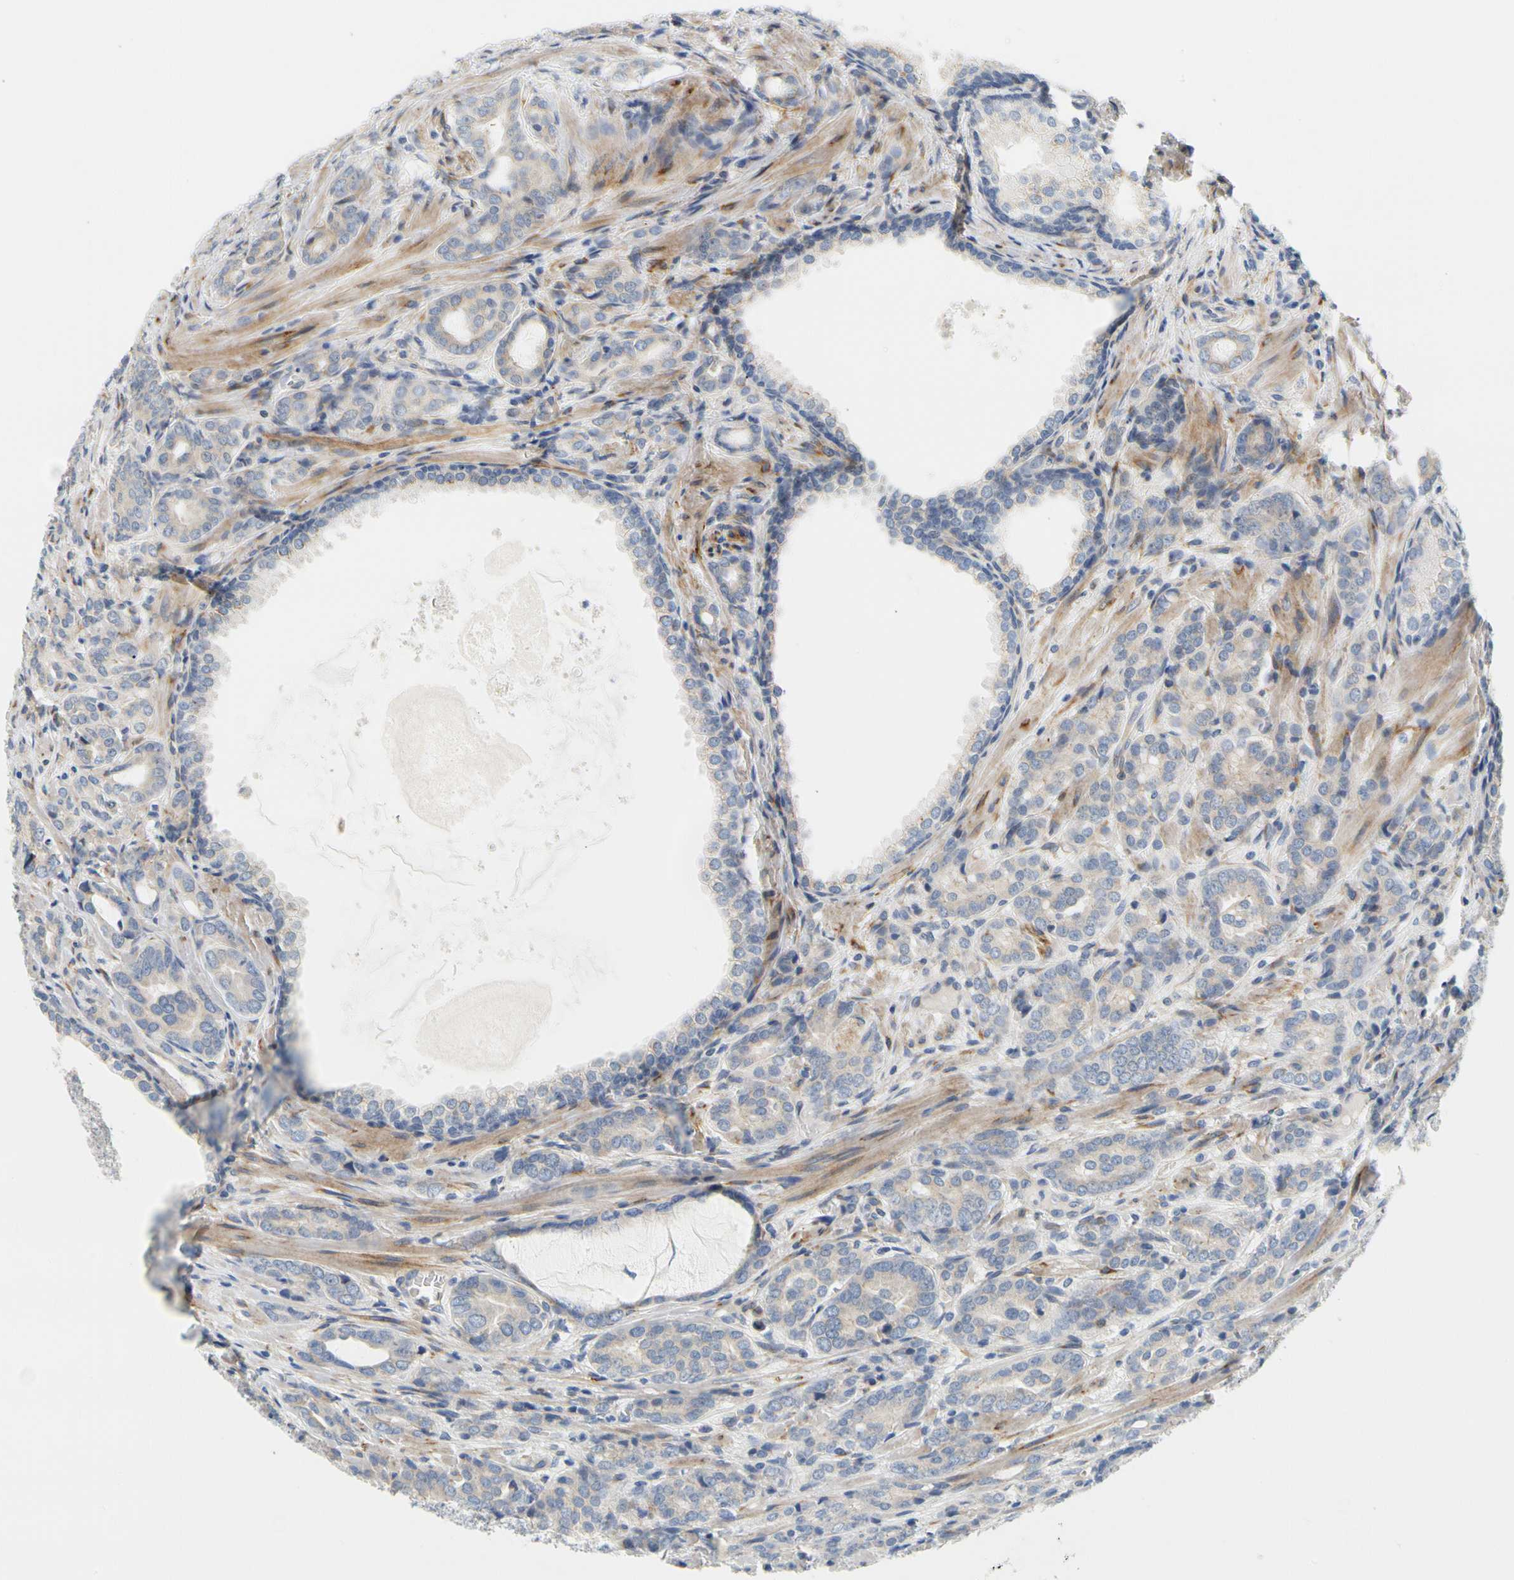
{"staining": {"intensity": "weak", "quantity": "<25%", "location": "cytoplasmic/membranous"}, "tissue": "prostate cancer", "cell_type": "Tumor cells", "image_type": "cancer", "snomed": [{"axis": "morphology", "description": "Adenocarcinoma, High grade"}, {"axis": "topography", "description": "Prostate"}], "caption": "There is no significant positivity in tumor cells of prostate high-grade adenocarcinoma.", "gene": "ZNF236", "patient": {"sex": "male", "age": 64}}